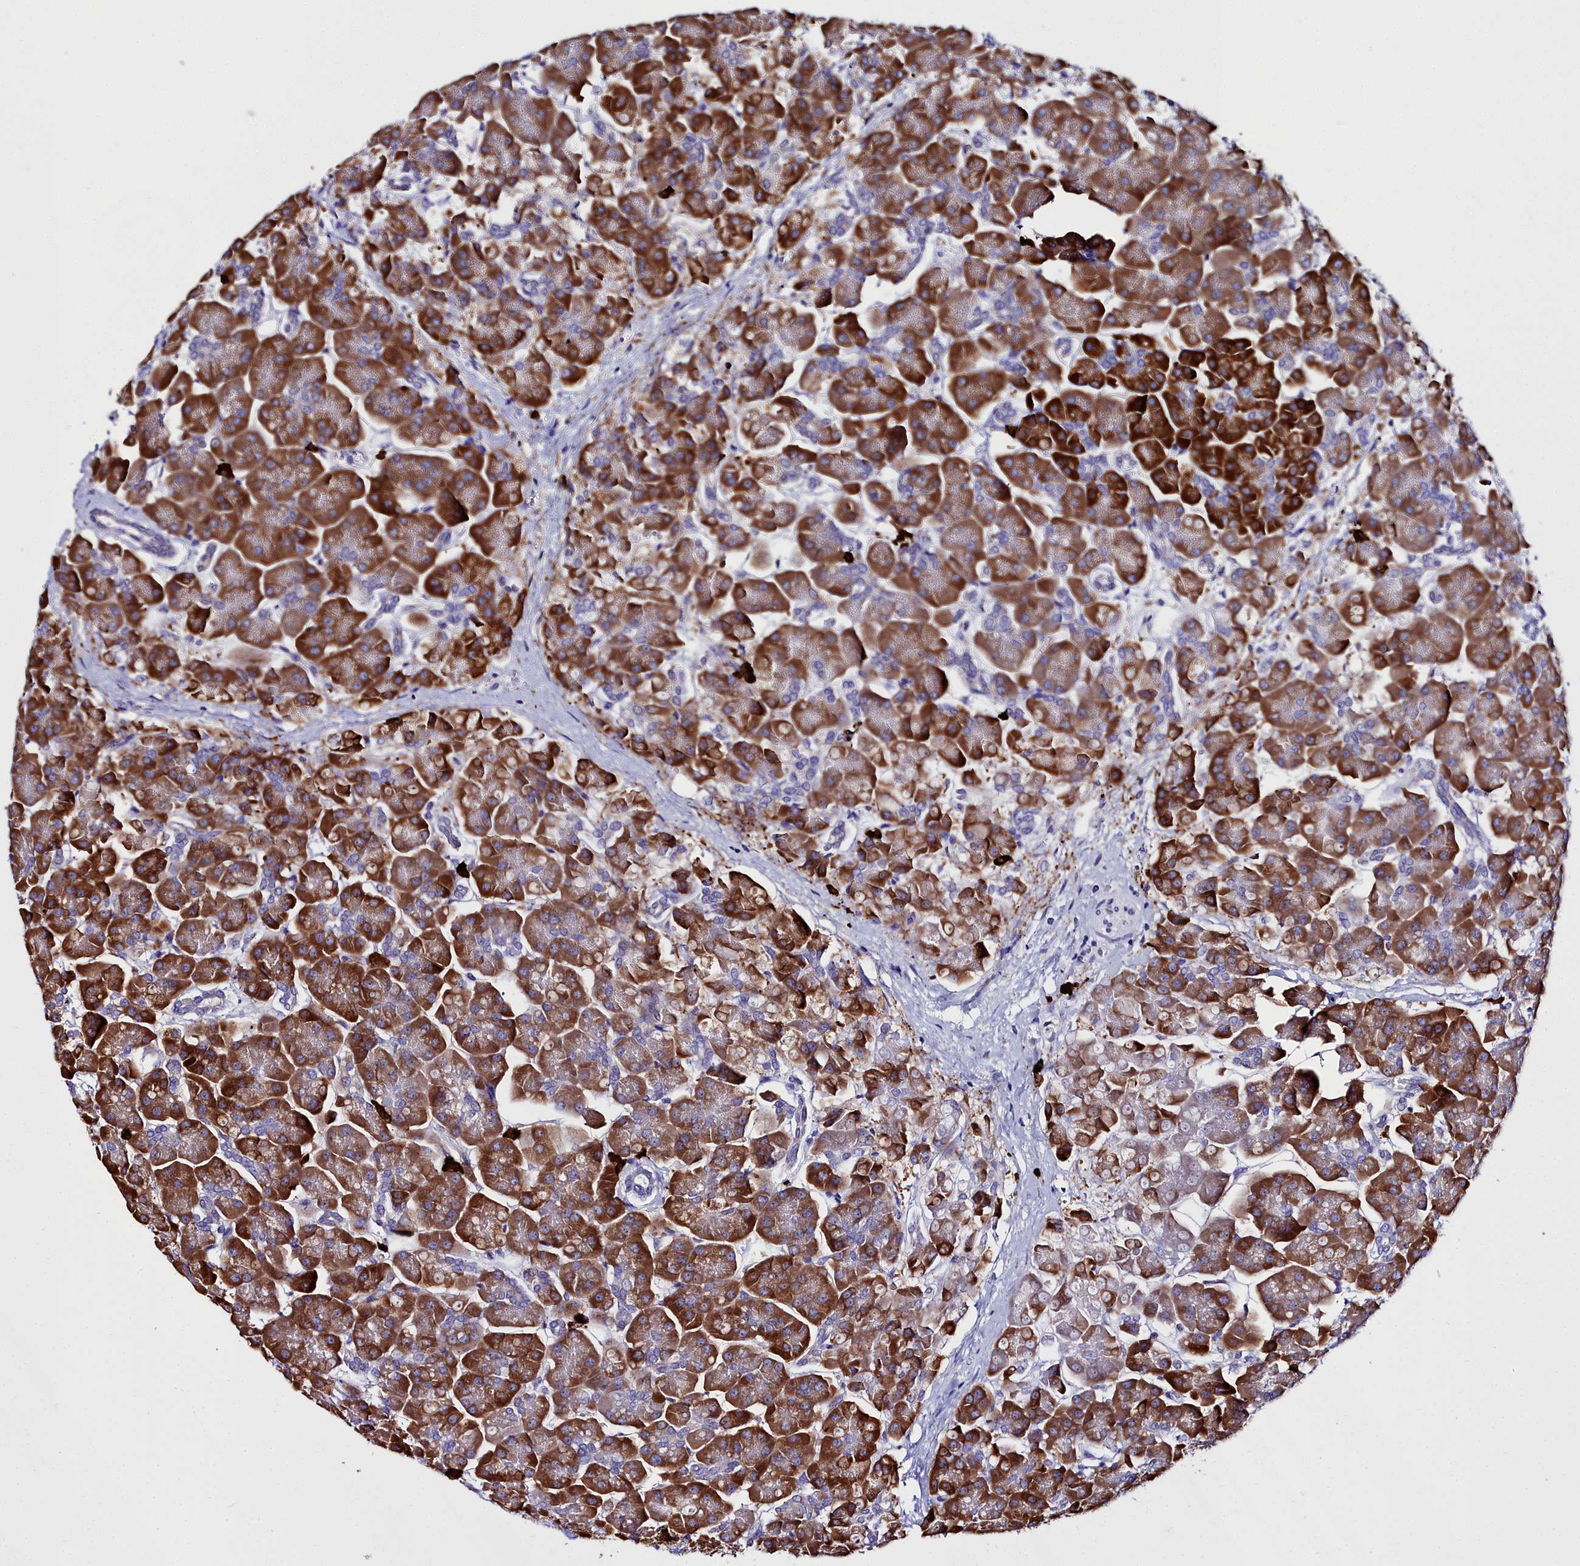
{"staining": {"intensity": "strong", "quantity": ">75%", "location": "cytoplasmic/membranous"}, "tissue": "pancreas", "cell_type": "Exocrine glandular cells", "image_type": "normal", "snomed": [{"axis": "morphology", "description": "Normal tissue, NOS"}, {"axis": "topography", "description": "Pancreas"}], "caption": "Human pancreas stained with a protein marker shows strong staining in exocrine glandular cells.", "gene": "TXNDC5", "patient": {"sex": "male", "age": 66}}